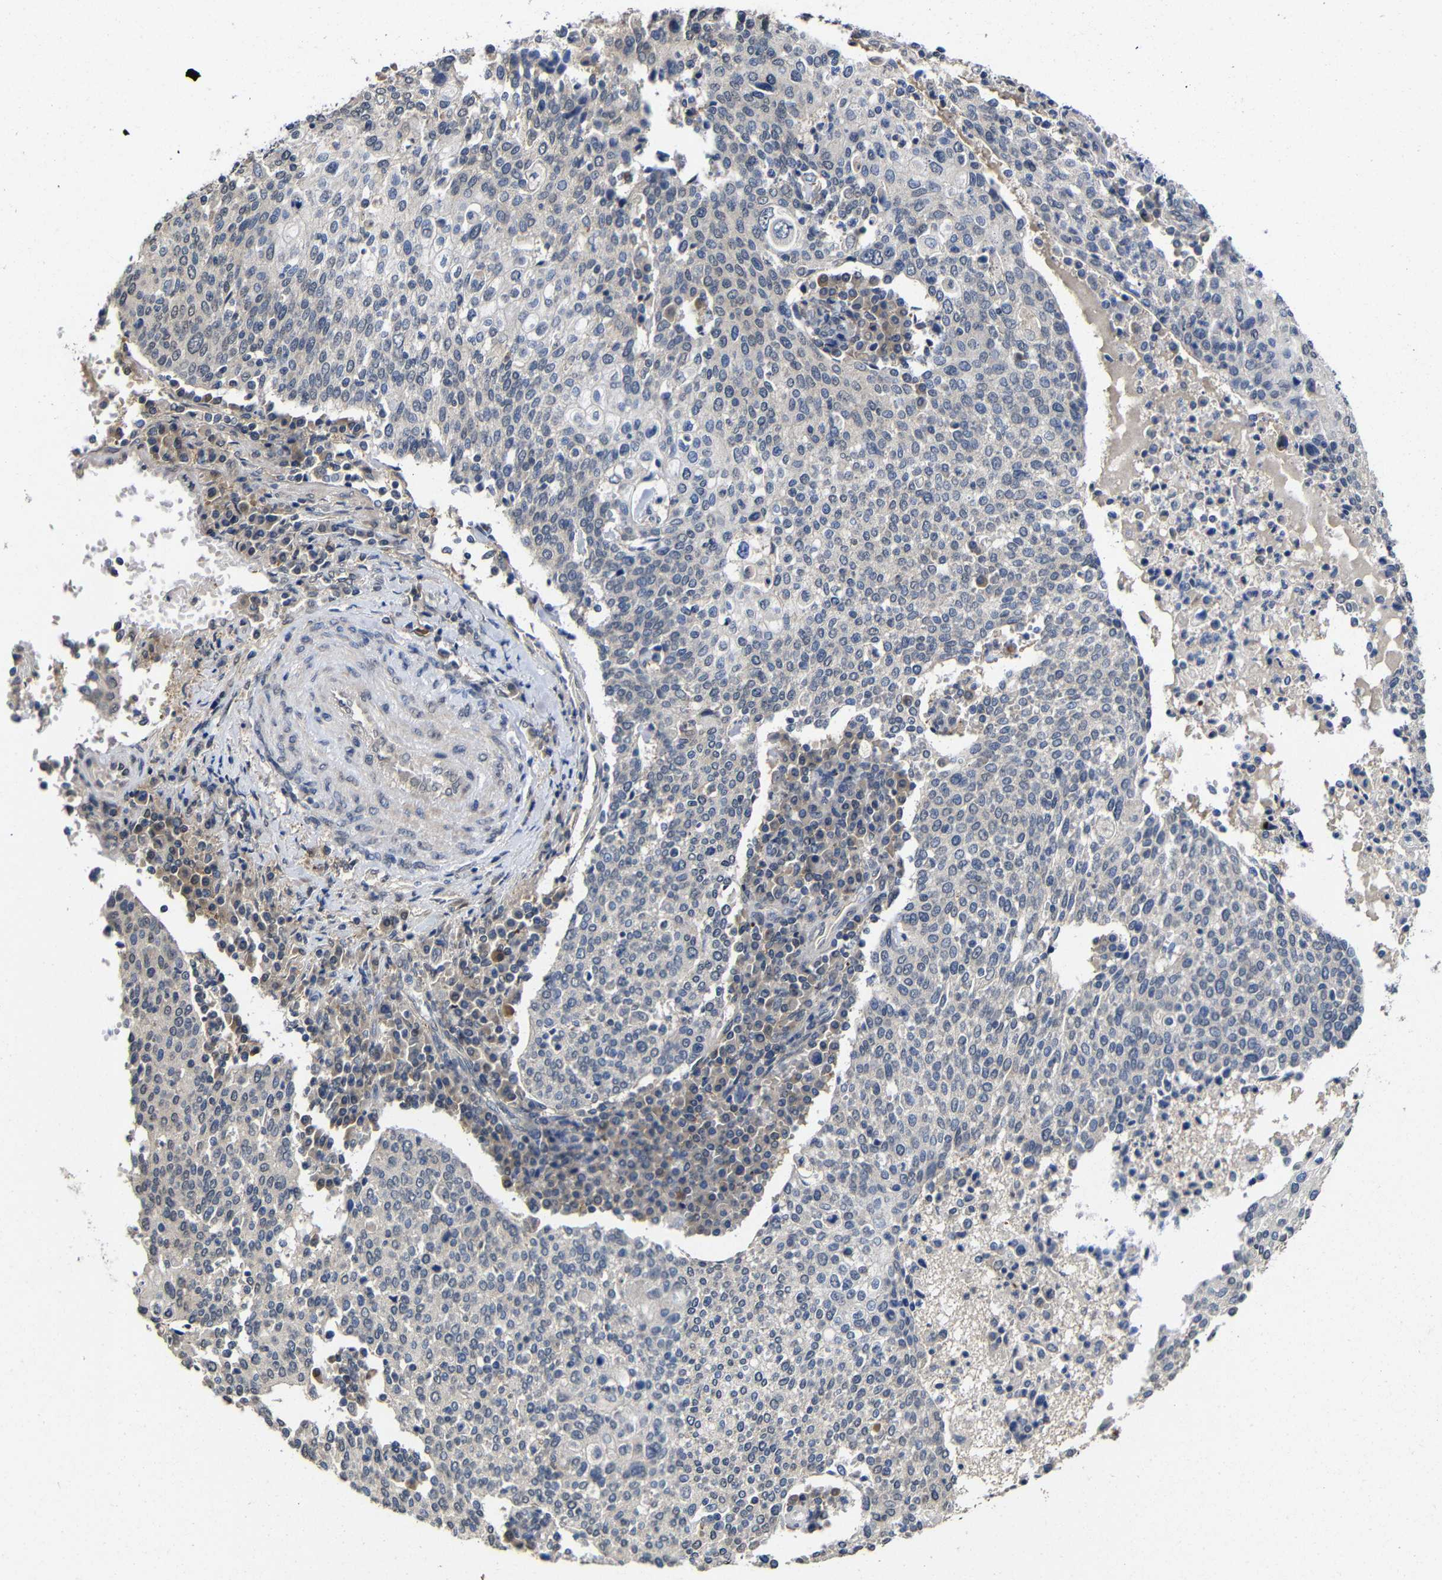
{"staining": {"intensity": "negative", "quantity": "none", "location": "none"}, "tissue": "cervical cancer", "cell_type": "Tumor cells", "image_type": "cancer", "snomed": [{"axis": "morphology", "description": "Squamous cell carcinoma, NOS"}, {"axis": "topography", "description": "Cervix"}], "caption": "A high-resolution image shows immunohistochemistry staining of cervical squamous cell carcinoma, which displays no significant positivity in tumor cells.", "gene": "ATG12", "patient": {"sex": "female", "age": 40}}